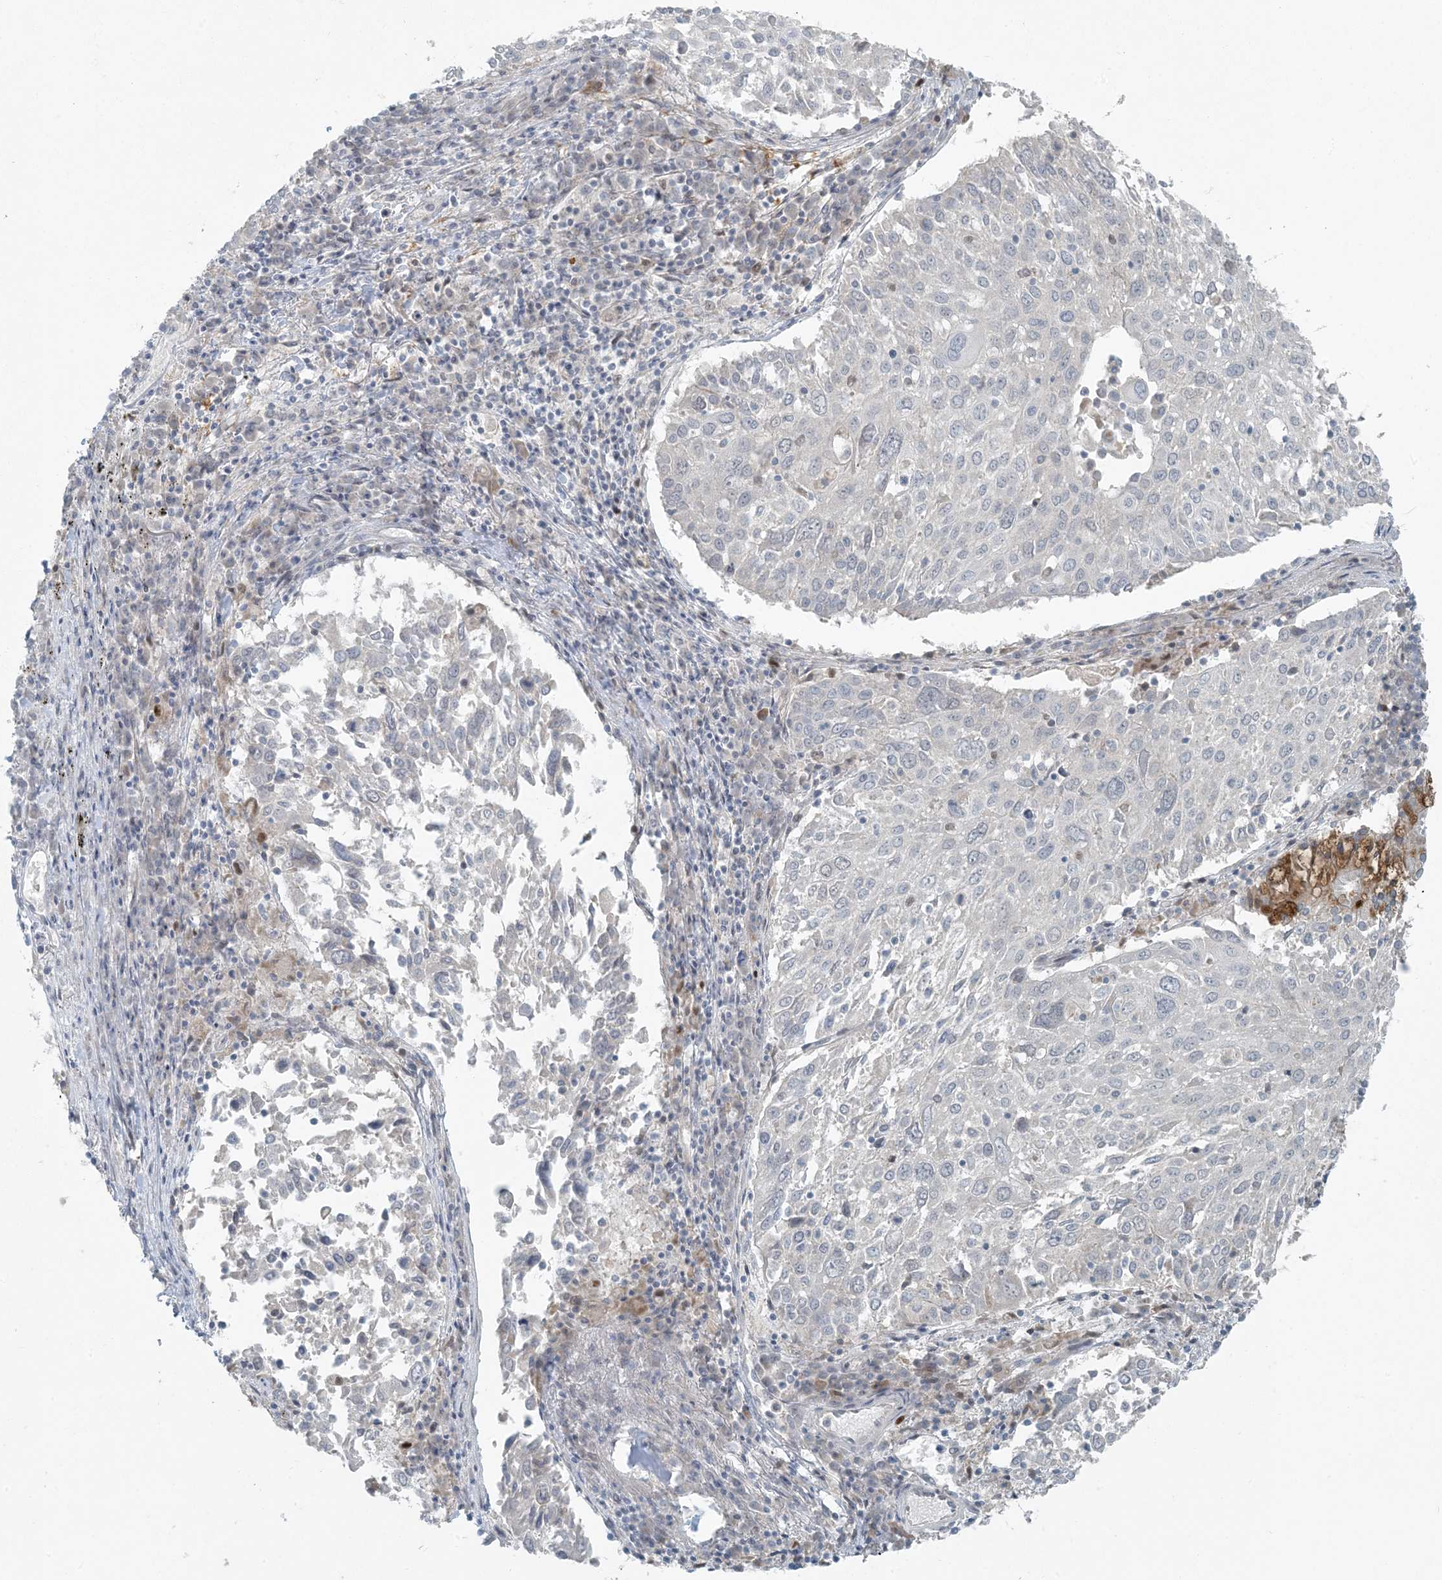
{"staining": {"intensity": "negative", "quantity": "none", "location": "none"}, "tissue": "lung cancer", "cell_type": "Tumor cells", "image_type": "cancer", "snomed": [{"axis": "morphology", "description": "Squamous cell carcinoma, NOS"}, {"axis": "topography", "description": "Lung"}], "caption": "Tumor cells show no significant protein positivity in lung squamous cell carcinoma.", "gene": "CTDNEP1", "patient": {"sex": "male", "age": 65}}